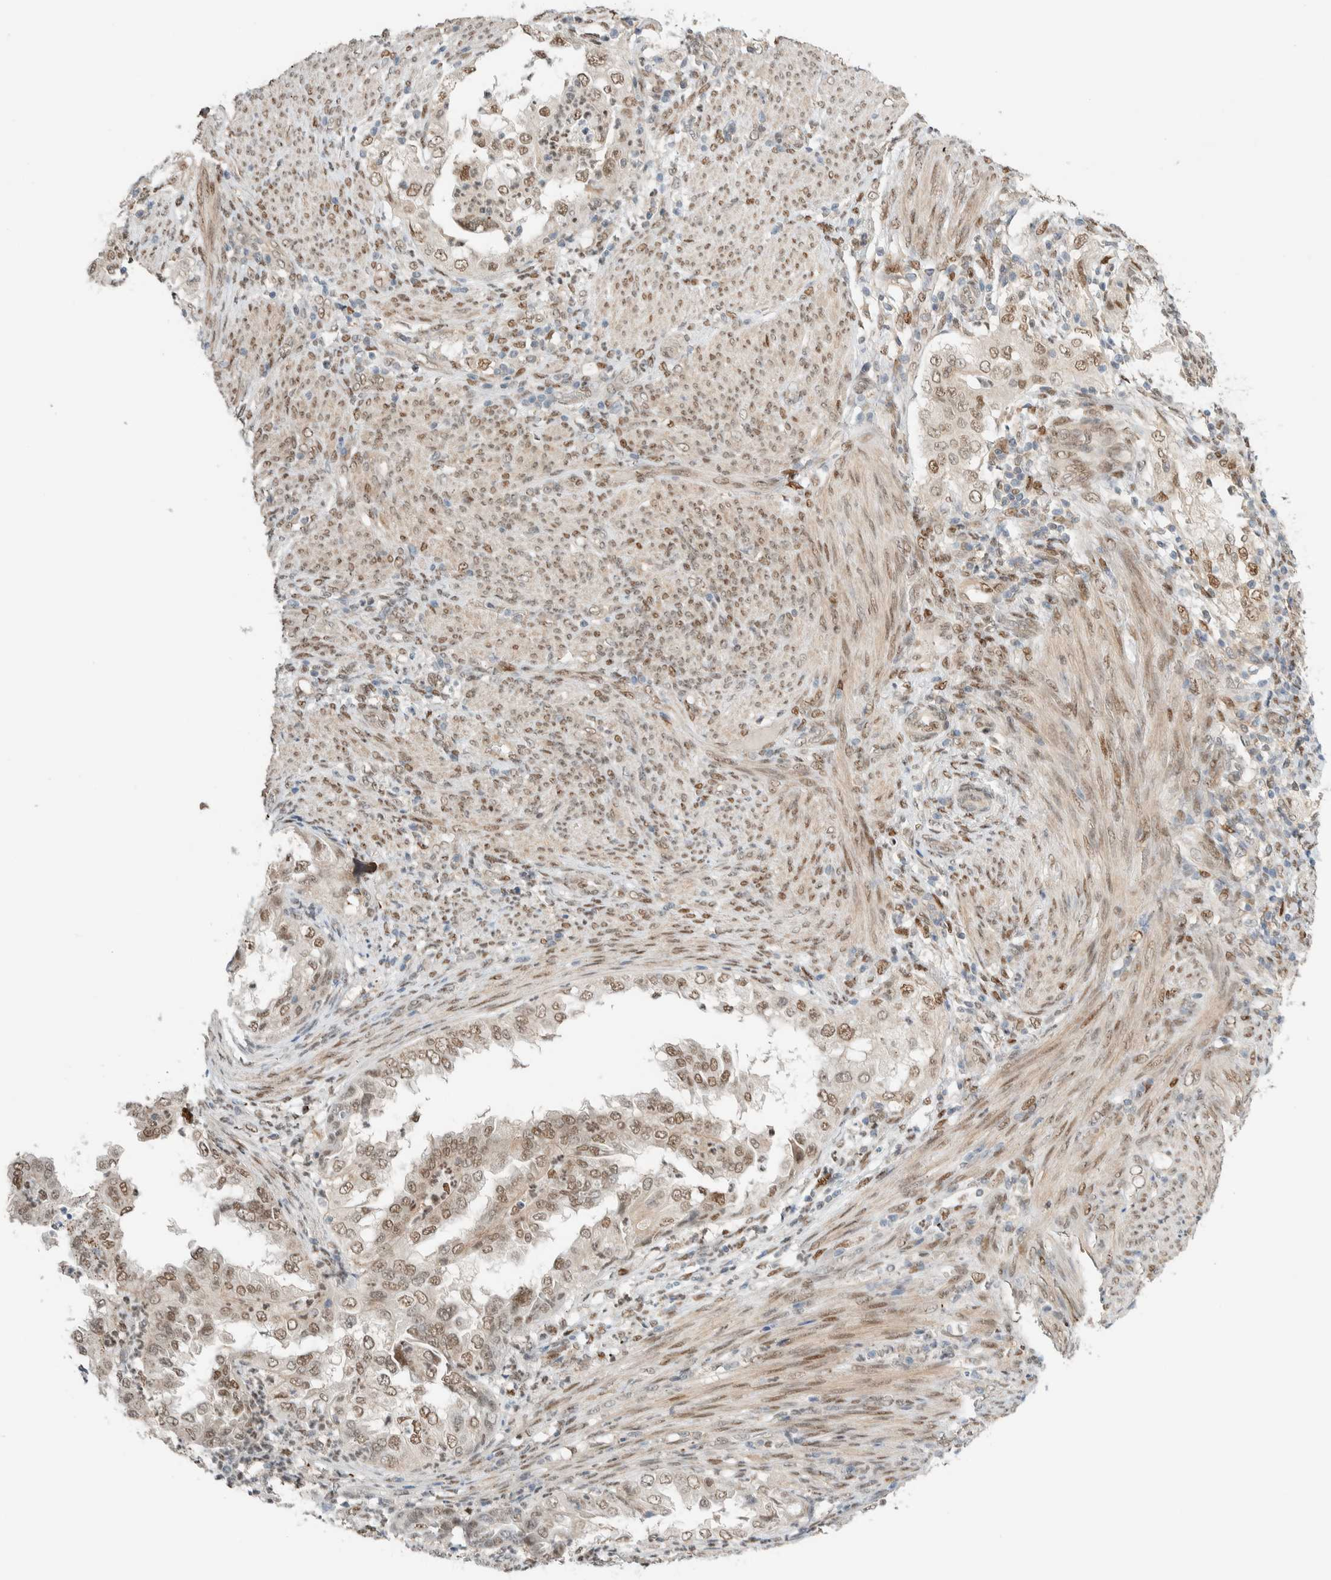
{"staining": {"intensity": "moderate", "quantity": ">75%", "location": "nuclear"}, "tissue": "endometrial cancer", "cell_type": "Tumor cells", "image_type": "cancer", "snomed": [{"axis": "morphology", "description": "Adenocarcinoma, NOS"}, {"axis": "topography", "description": "Endometrium"}], "caption": "Human endometrial cancer (adenocarcinoma) stained with a brown dye displays moderate nuclear positive positivity in approximately >75% of tumor cells.", "gene": "TFE3", "patient": {"sex": "female", "age": 85}}